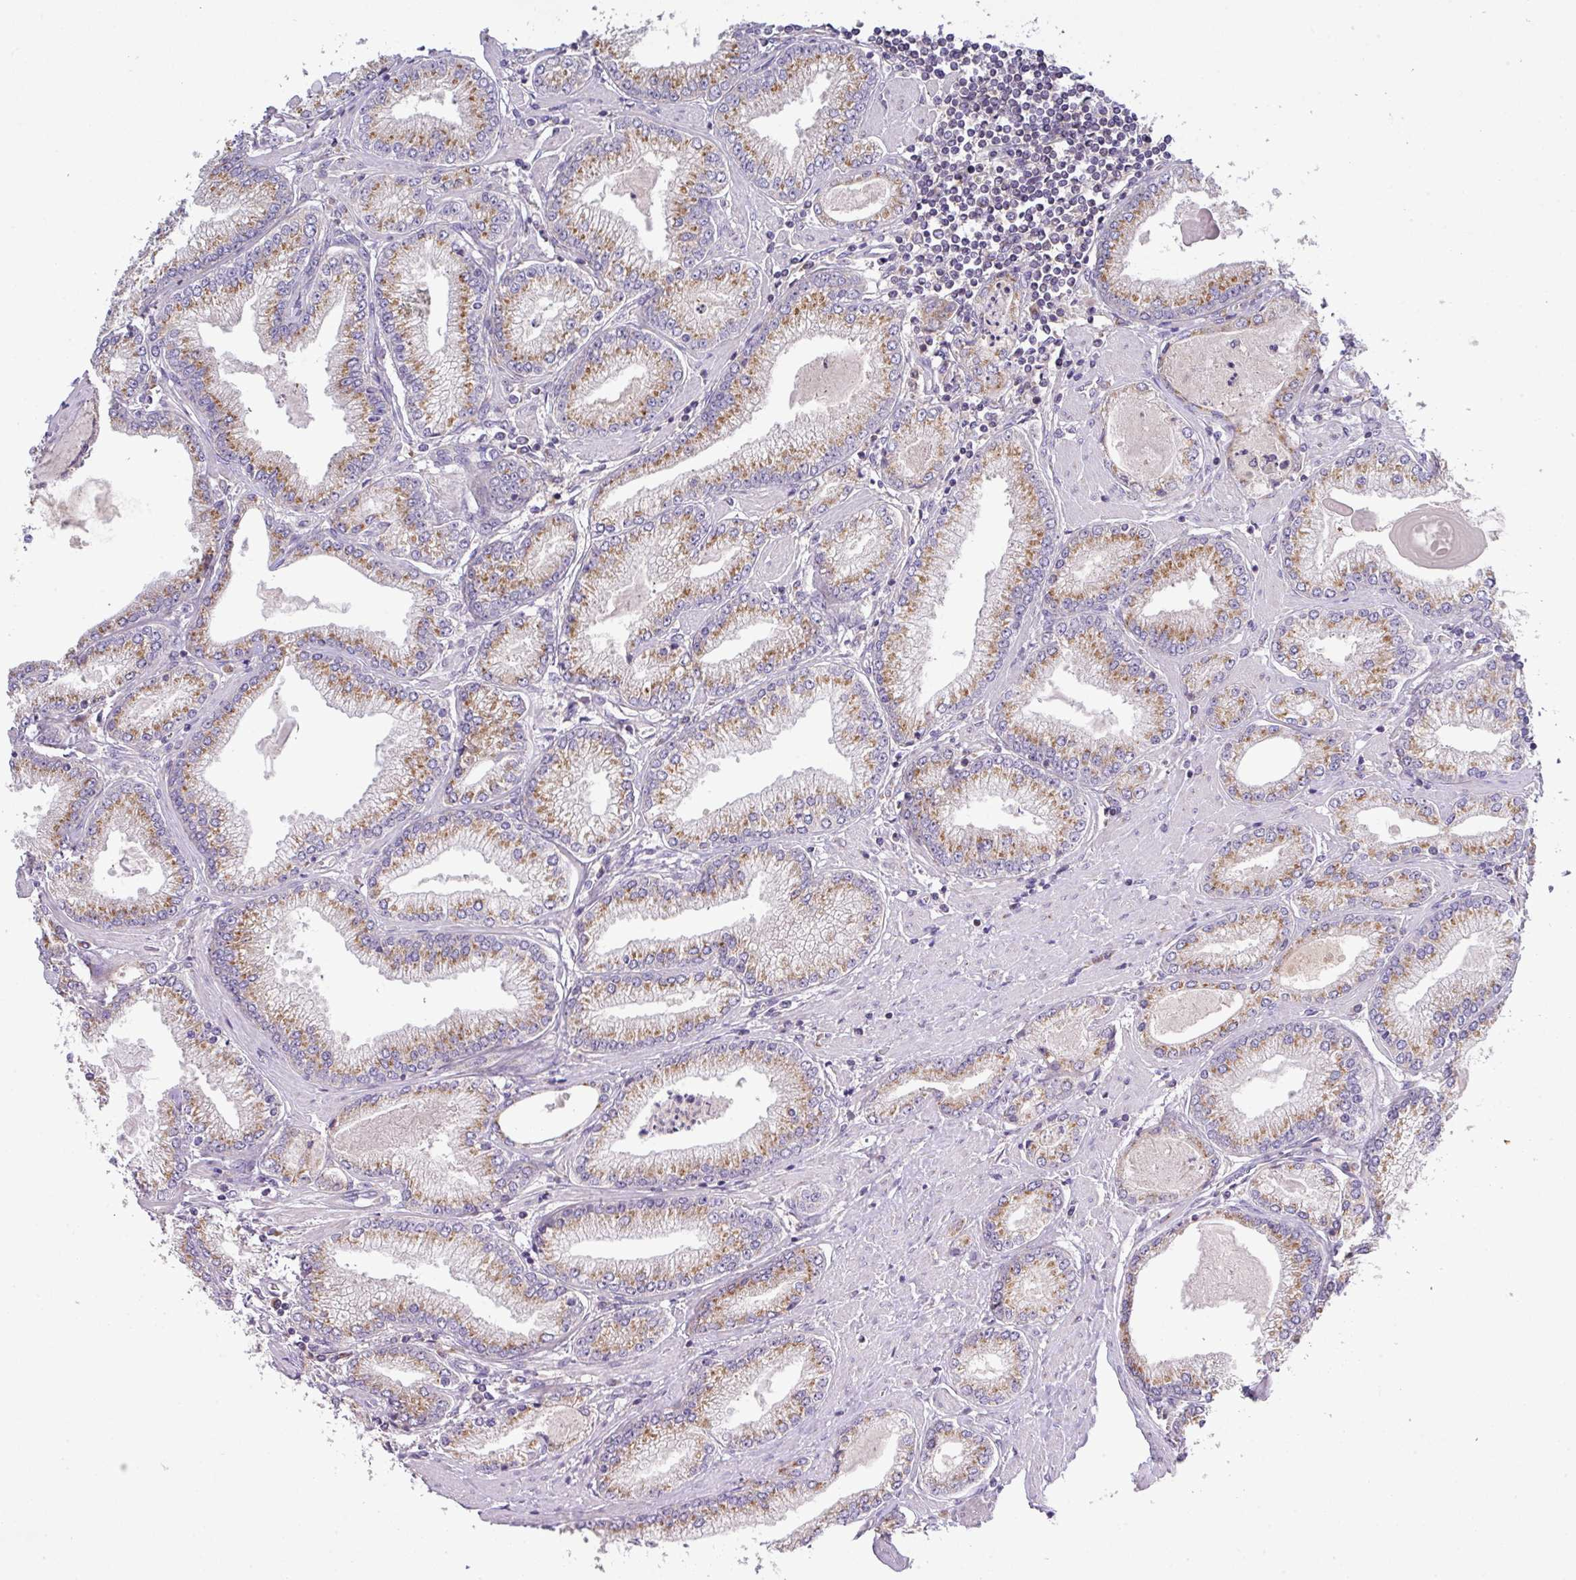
{"staining": {"intensity": "moderate", "quantity": ">75%", "location": "cytoplasmic/membranous"}, "tissue": "prostate cancer", "cell_type": "Tumor cells", "image_type": "cancer", "snomed": [{"axis": "morphology", "description": "Adenocarcinoma, High grade"}, {"axis": "topography", "description": "Prostate"}], "caption": "Immunohistochemistry (IHC) photomicrograph of prostate cancer (adenocarcinoma (high-grade)) stained for a protein (brown), which exhibits medium levels of moderate cytoplasmic/membranous expression in about >75% of tumor cells.", "gene": "VTI1A", "patient": {"sex": "male", "age": 66}}